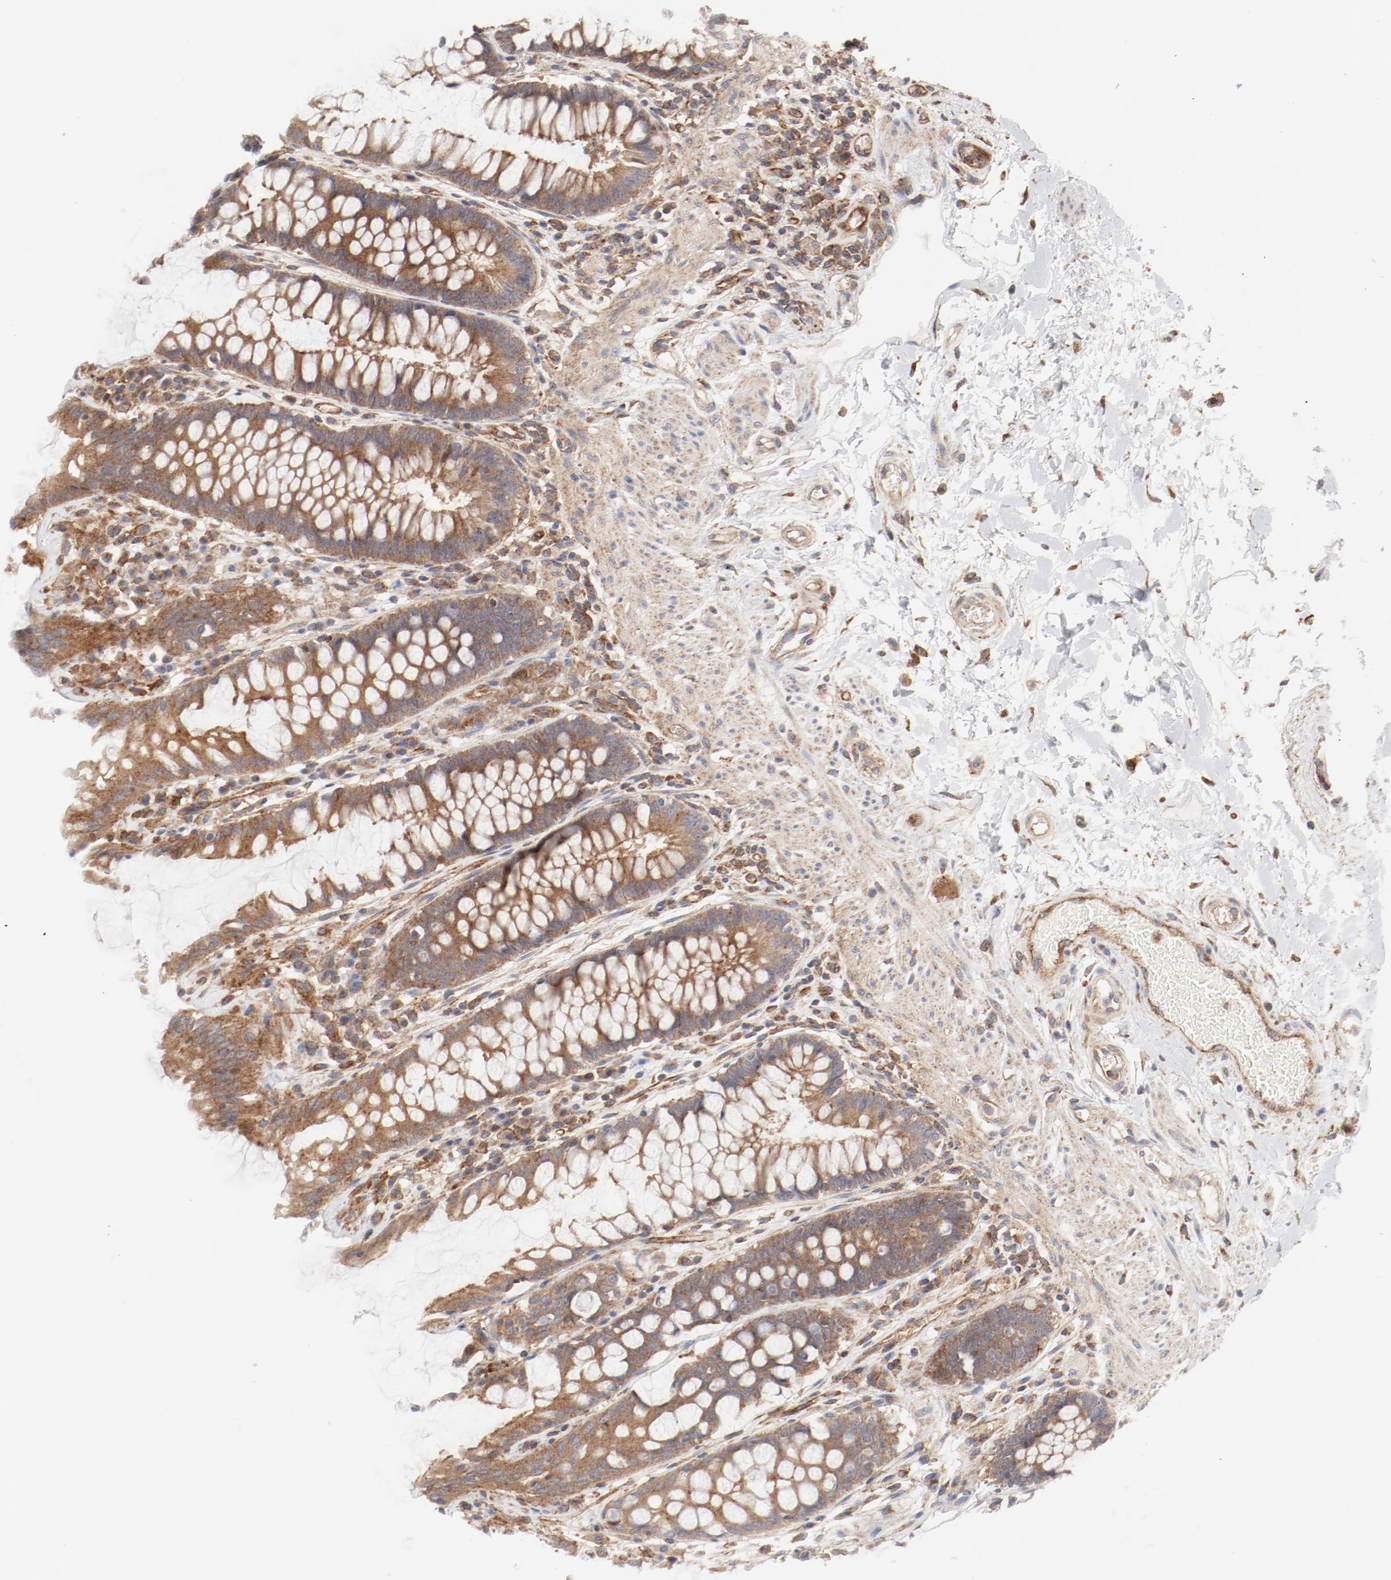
{"staining": {"intensity": "moderate", "quantity": ">75%", "location": "cytoplasmic/membranous"}, "tissue": "rectum", "cell_type": "Glandular cells", "image_type": "normal", "snomed": [{"axis": "morphology", "description": "Normal tissue, NOS"}, {"axis": "topography", "description": "Rectum"}], "caption": "Protein expression analysis of unremarkable rectum displays moderate cytoplasmic/membranous expression in about >75% of glandular cells. Nuclei are stained in blue.", "gene": "AP2A1", "patient": {"sex": "female", "age": 46}}